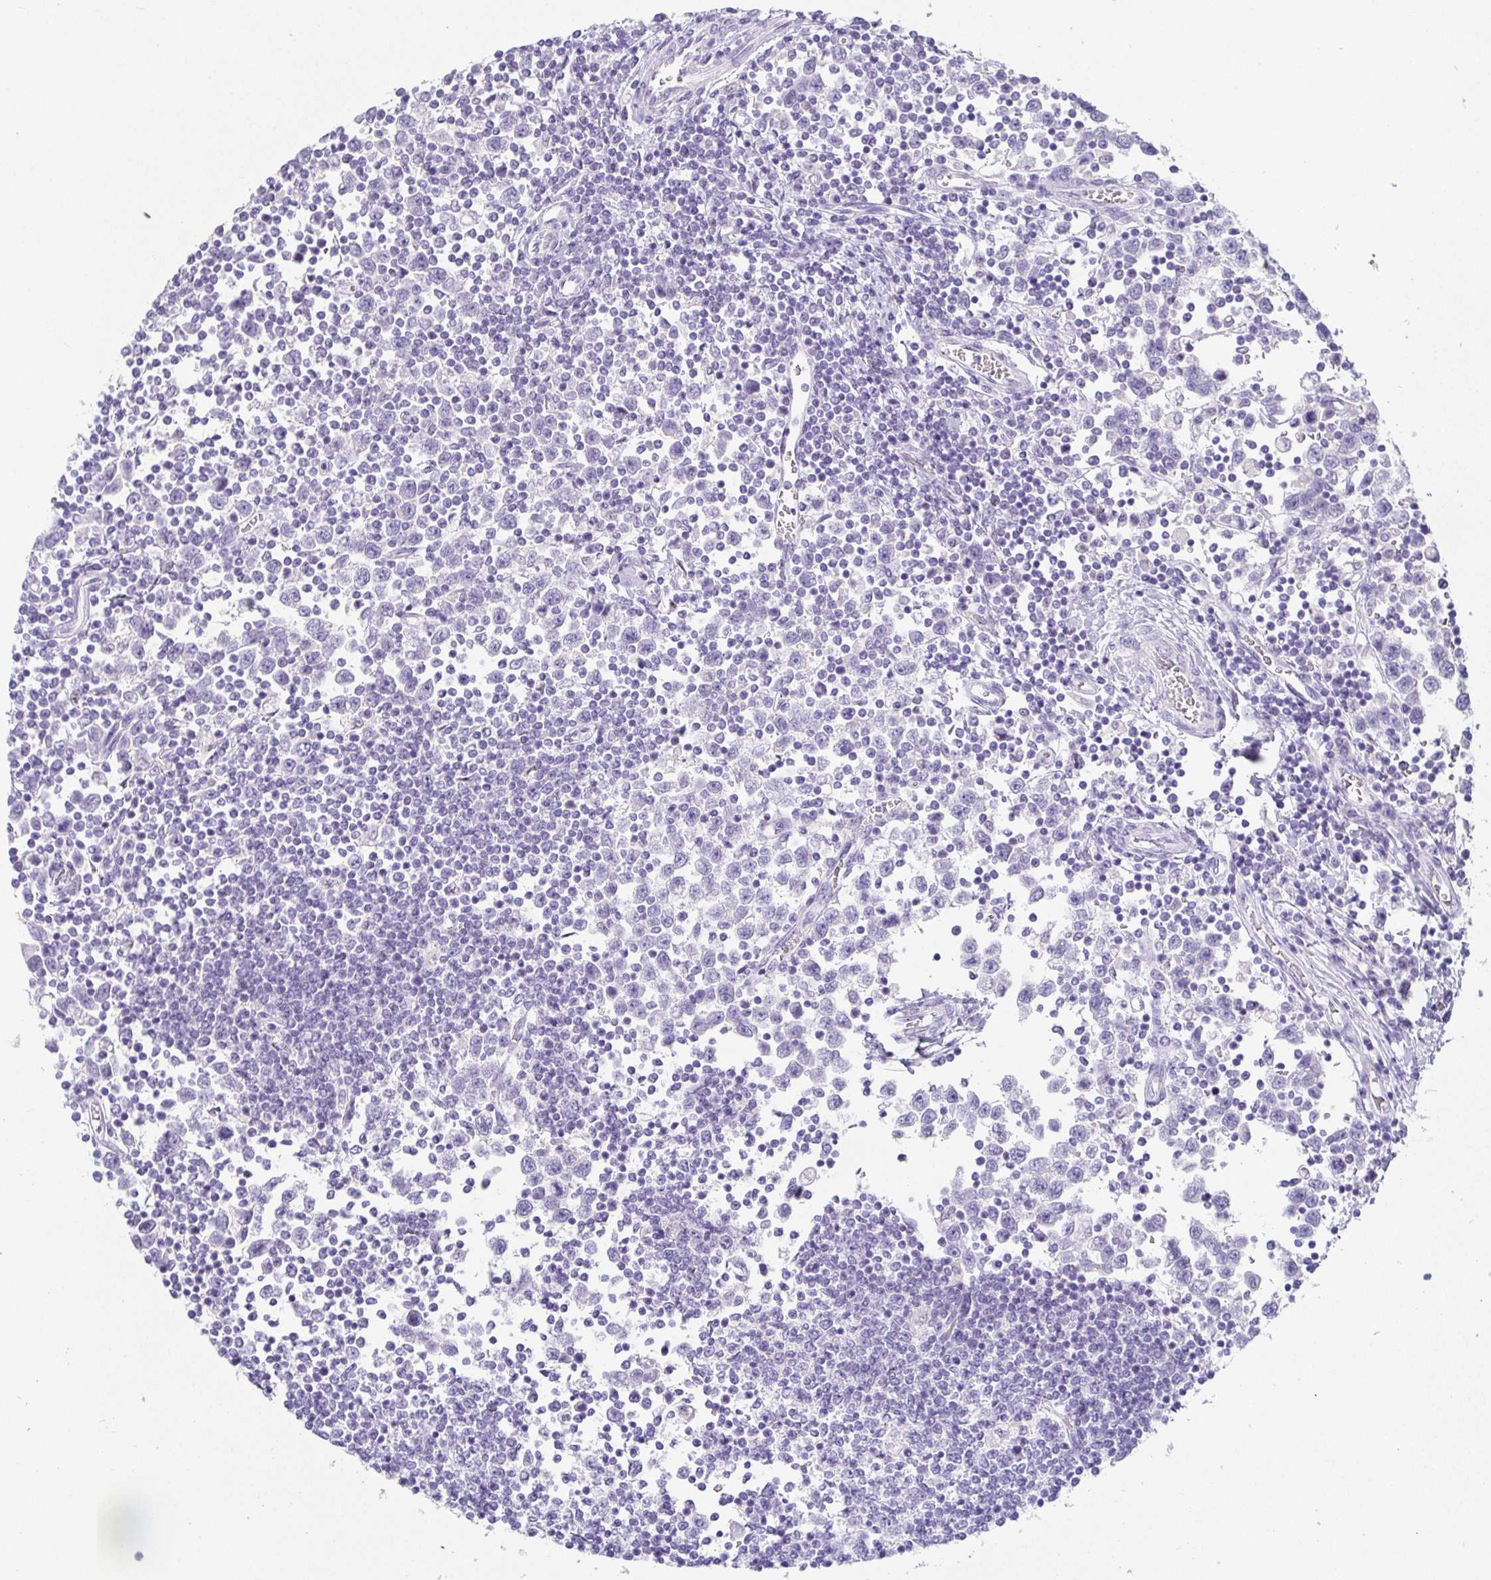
{"staining": {"intensity": "negative", "quantity": "none", "location": "none"}, "tissue": "testis cancer", "cell_type": "Tumor cells", "image_type": "cancer", "snomed": [{"axis": "morphology", "description": "Seminoma, NOS"}, {"axis": "topography", "description": "Testis"}], "caption": "DAB immunohistochemical staining of human seminoma (testis) exhibits no significant staining in tumor cells. The staining was performed using DAB to visualize the protein expression in brown, while the nuclei were stained in blue with hematoxylin (Magnification: 20x).", "gene": "TMEM241", "patient": {"sex": "male", "age": 34}}